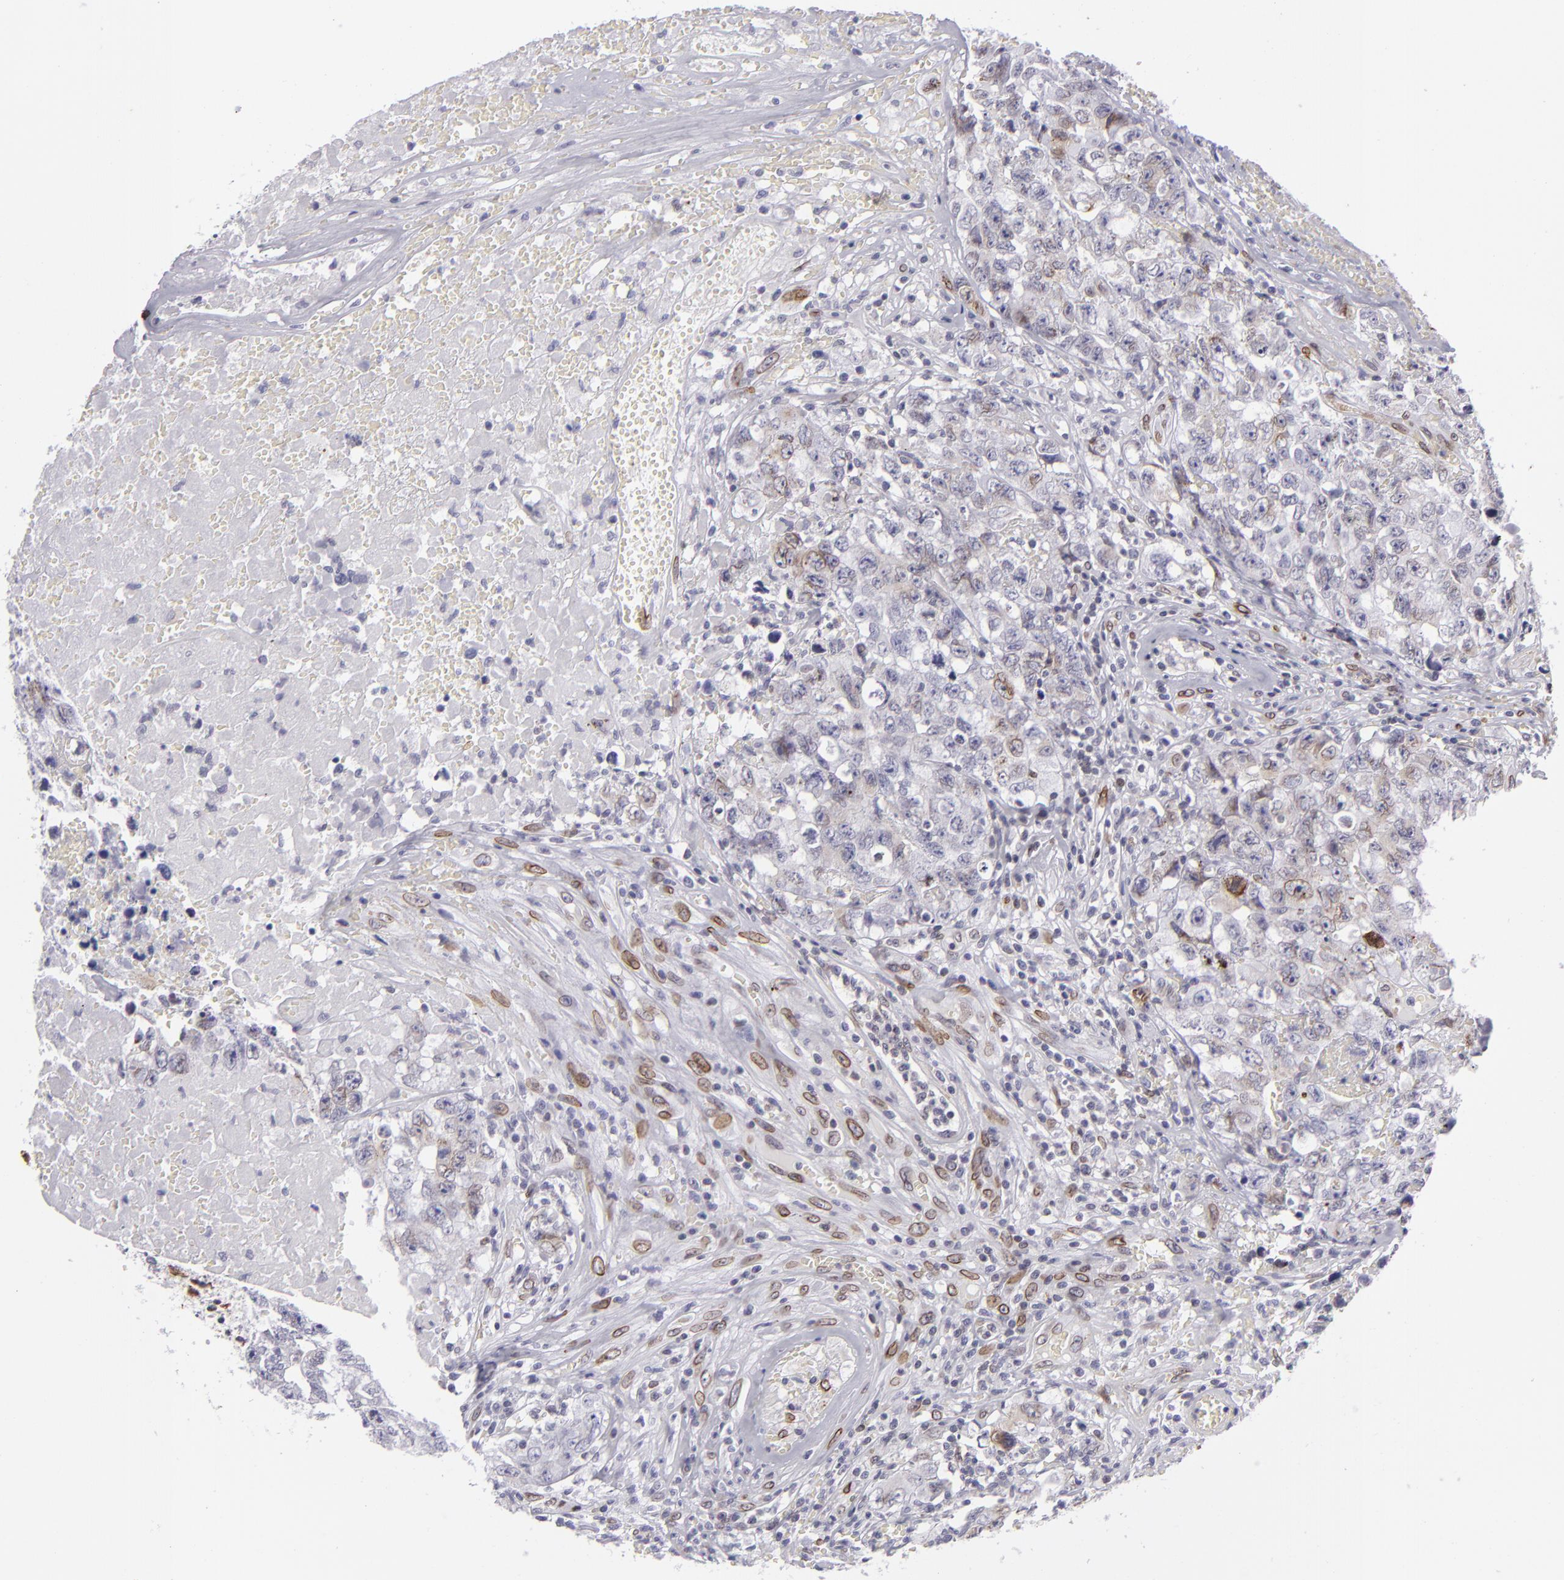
{"staining": {"intensity": "weak", "quantity": "<25%", "location": "nuclear"}, "tissue": "testis cancer", "cell_type": "Tumor cells", "image_type": "cancer", "snomed": [{"axis": "morphology", "description": "Carcinoma, Embryonal, NOS"}, {"axis": "topography", "description": "Testis"}], "caption": "Immunohistochemistry (IHC) histopathology image of testis cancer stained for a protein (brown), which shows no positivity in tumor cells.", "gene": "EMD", "patient": {"sex": "male", "age": 31}}